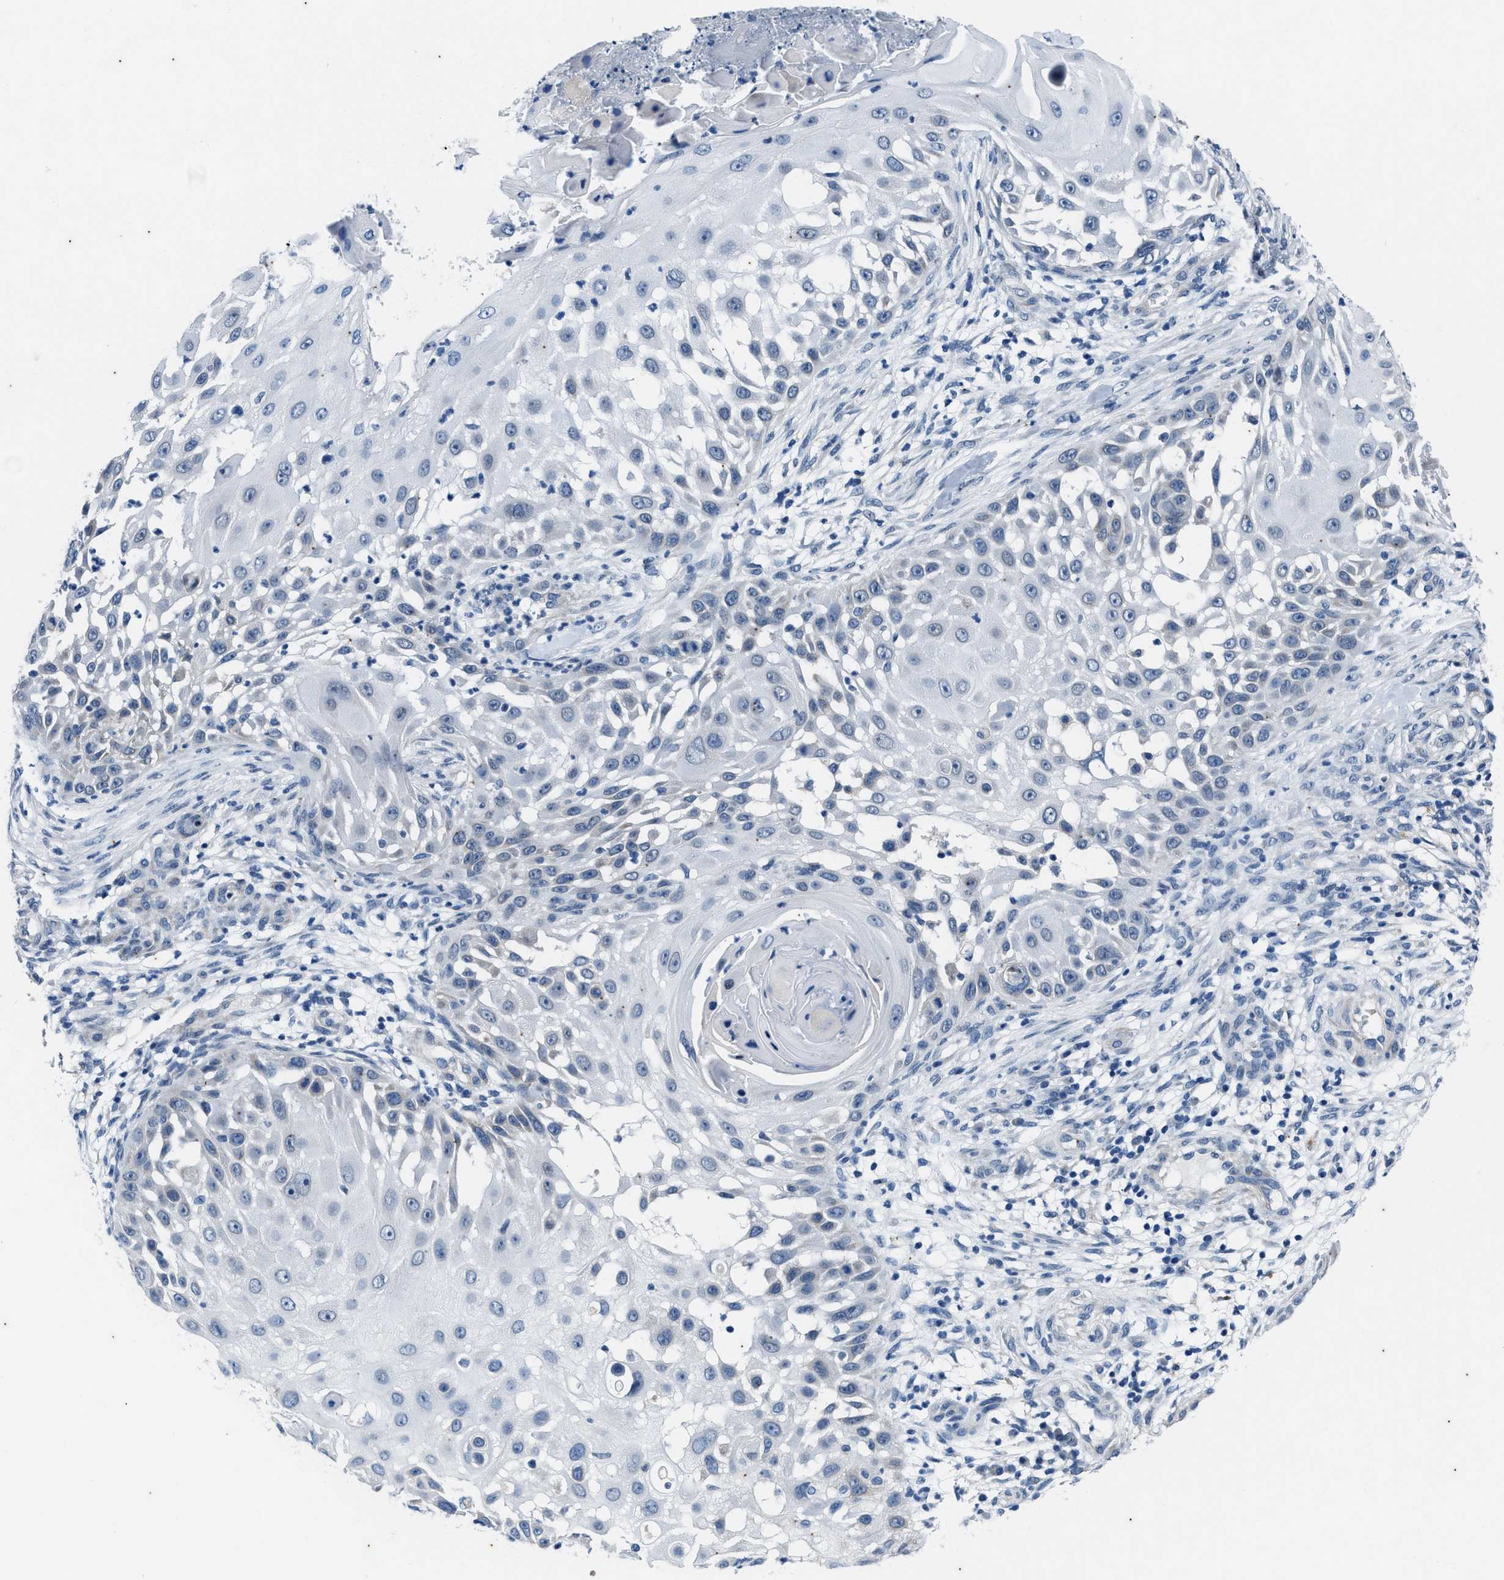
{"staining": {"intensity": "negative", "quantity": "none", "location": "none"}, "tissue": "skin cancer", "cell_type": "Tumor cells", "image_type": "cancer", "snomed": [{"axis": "morphology", "description": "Squamous cell carcinoma, NOS"}, {"axis": "topography", "description": "Skin"}], "caption": "IHC photomicrograph of skin squamous cell carcinoma stained for a protein (brown), which displays no expression in tumor cells.", "gene": "KIF24", "patient": {"sex": "female", "age": 44}}